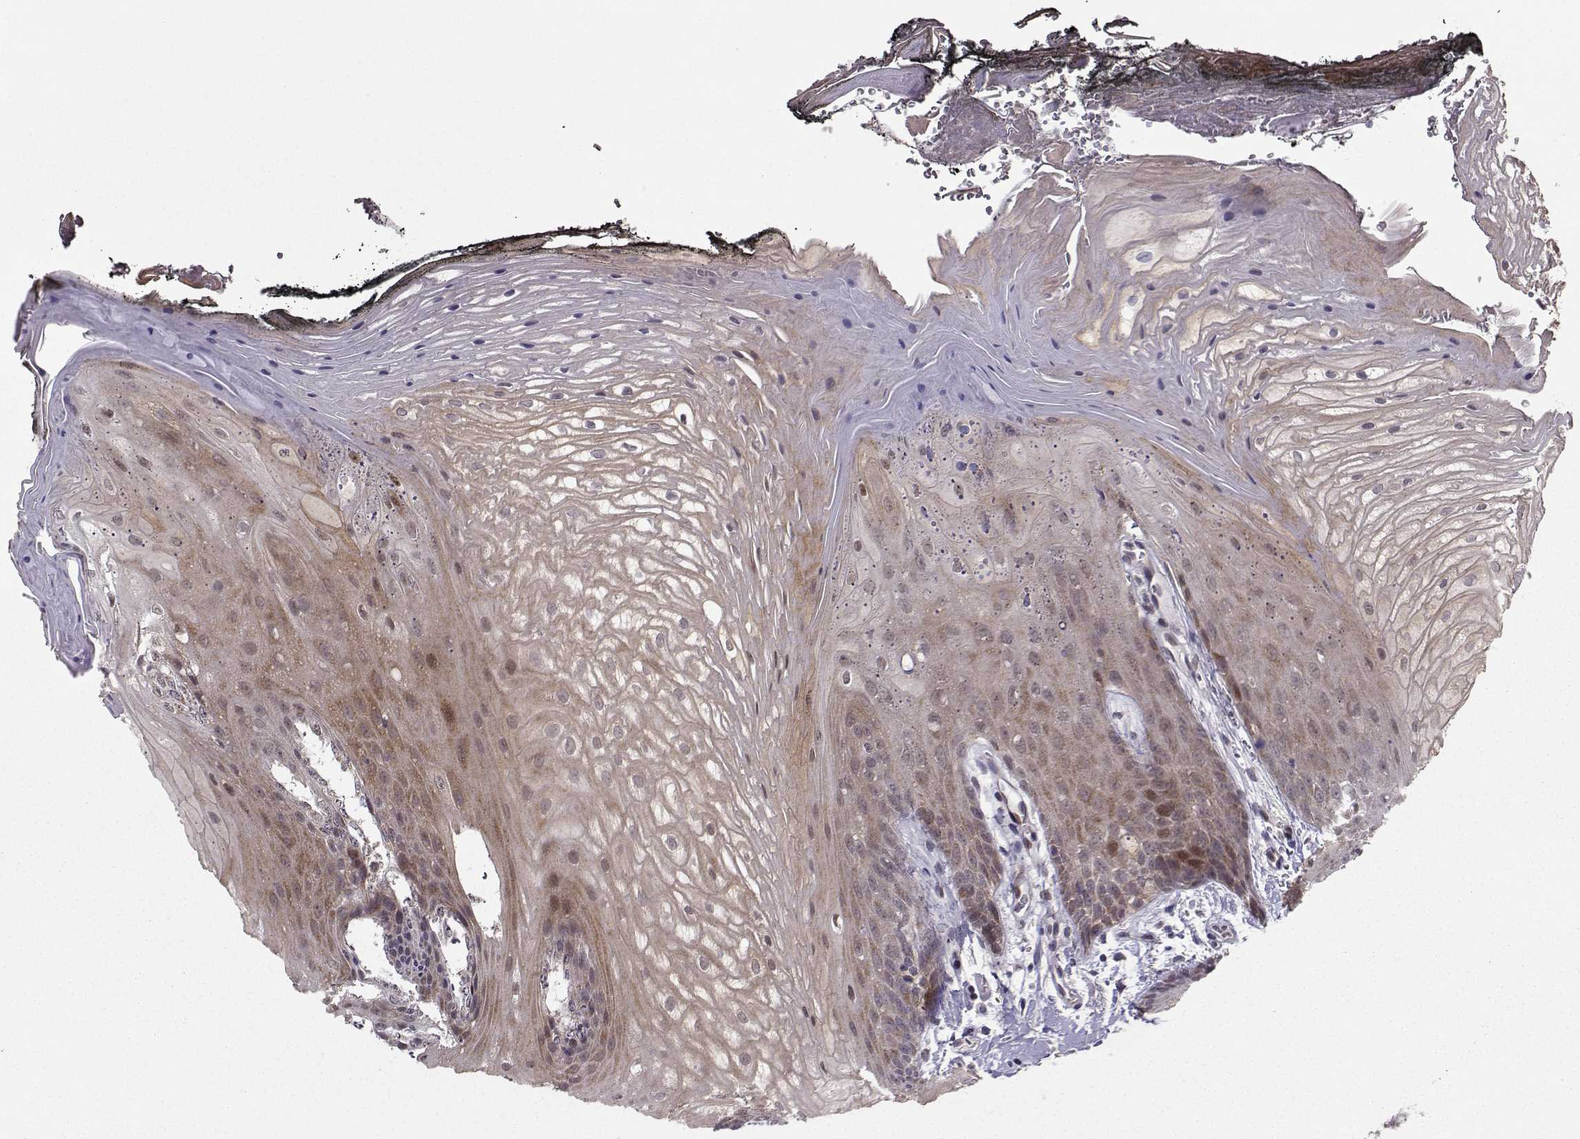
{"staining": {"intensity": "moderate", "quantity": ">75%", "location": "cytoplasmic/membranous"}, "tissue": "oral mucosa", "cell_type": "Squamous epithelial cells", "image_type": "normal", "snomed": [{"axis": "morphology", "description": "Normal tissue, NOS"}, {"axis": "morphology", "description": "Squamous cell carcinoma, NOS"}, {"axis": "topography", "description": "Oral tissue"}, {"axis": "topography", "description": "Head-Neck"}], "caption": "A micrograph of oral mucosa stained for a protein displays moderate cytoplasmic/membranous brown staining in squamous epithelial cells. The protein of interest is stained brown, and the nuclei are stained in blue (DAB IHC with brightfield microscopy, high magnification).", "gene": "NECAB3", "patient": {"sex": "male", "age": 65}}